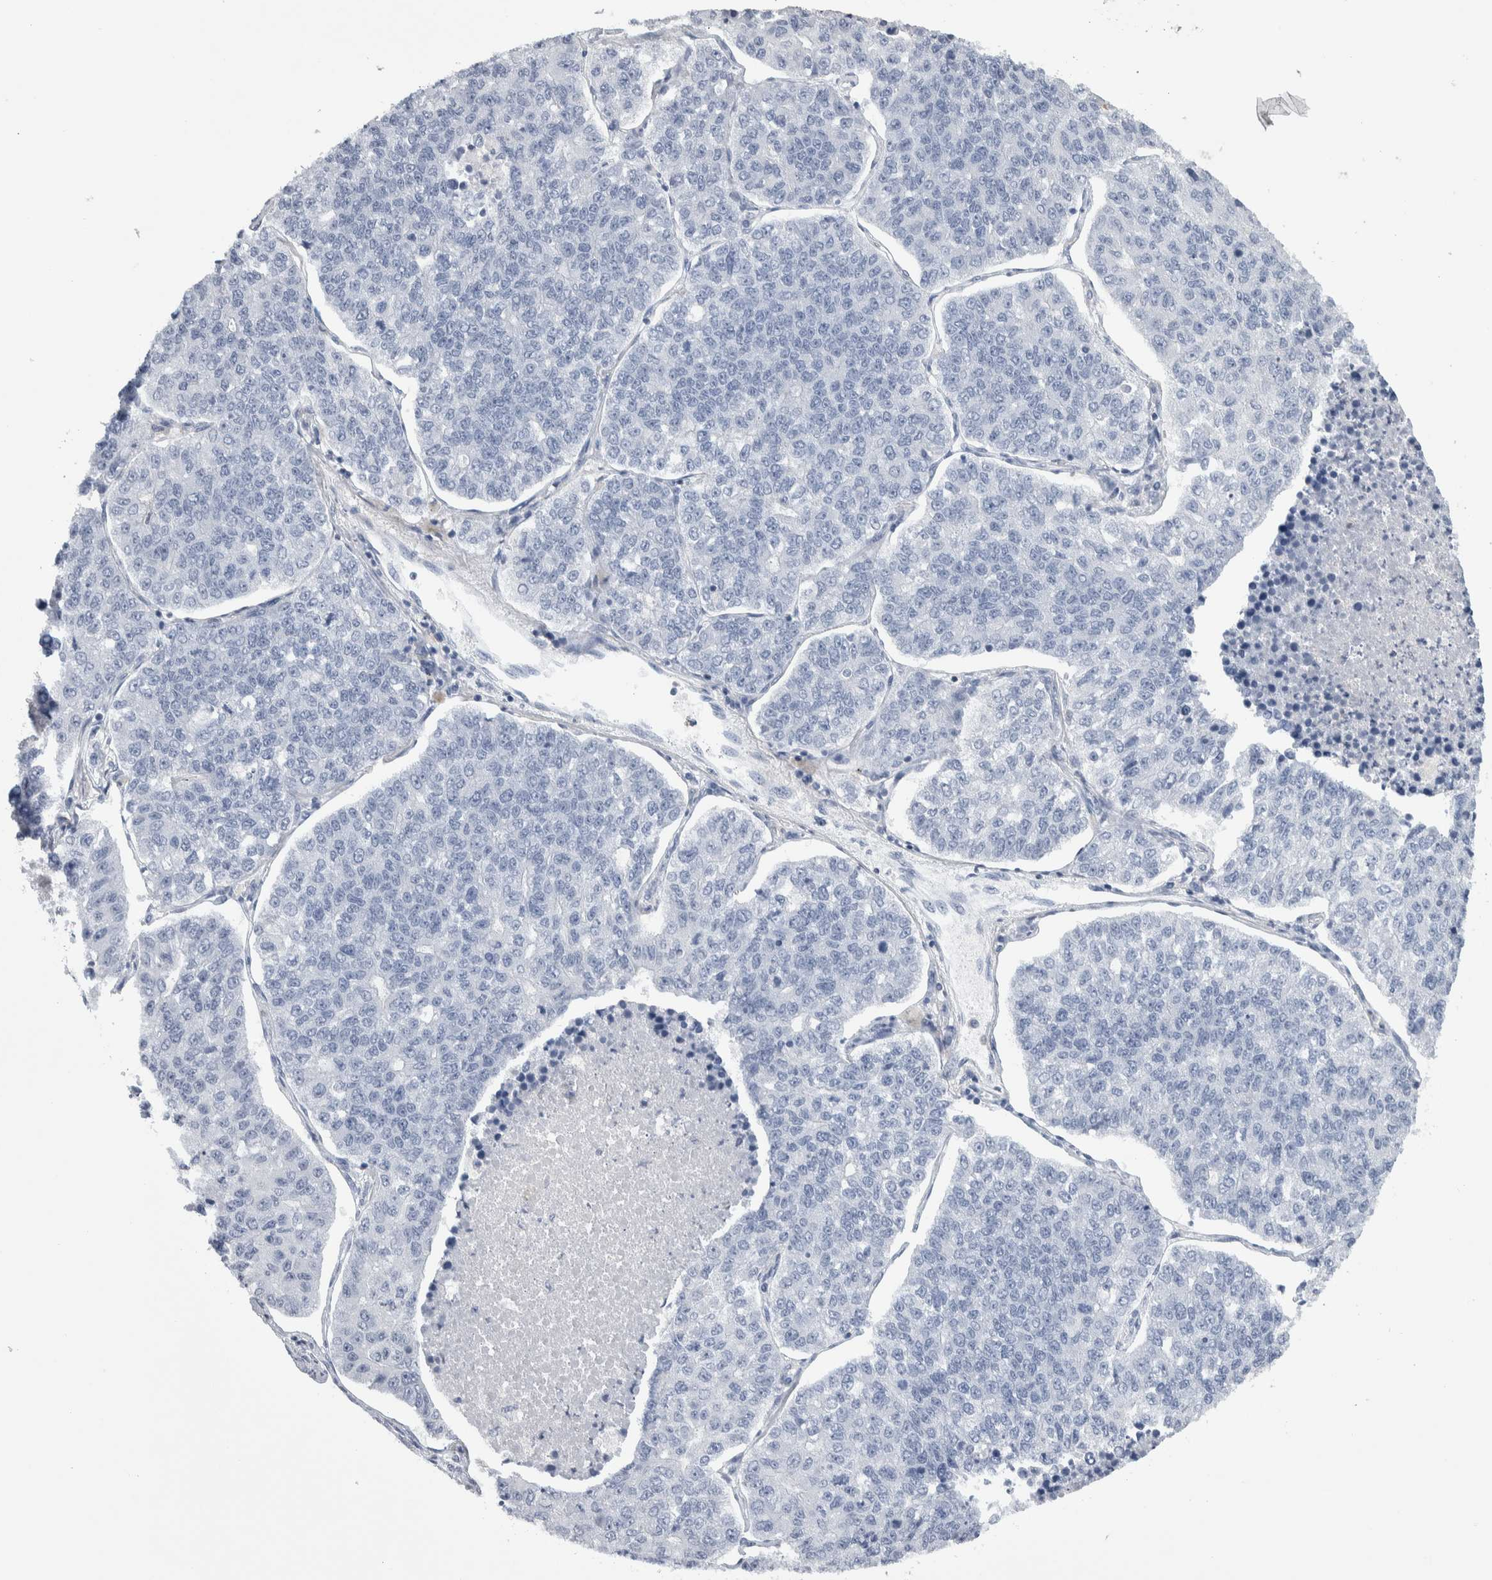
{"staining": {"intensity": "negative", "quantity": "none", "location": "none"}, "tissue": "lung cancer", "cell_type": "Tumor cells", "image_type": "cancer", "snomed": [{"axis": "morphology", "description": "Adenocarcinoma, NOS"}, {"axis": "topography", "description": "Lung"}], "caption": "There is no significant staining in tumor cells of adenocarcinoma (lung).", "gene": "SKAP2", "patient": {"sex": "male", "age": 49}}